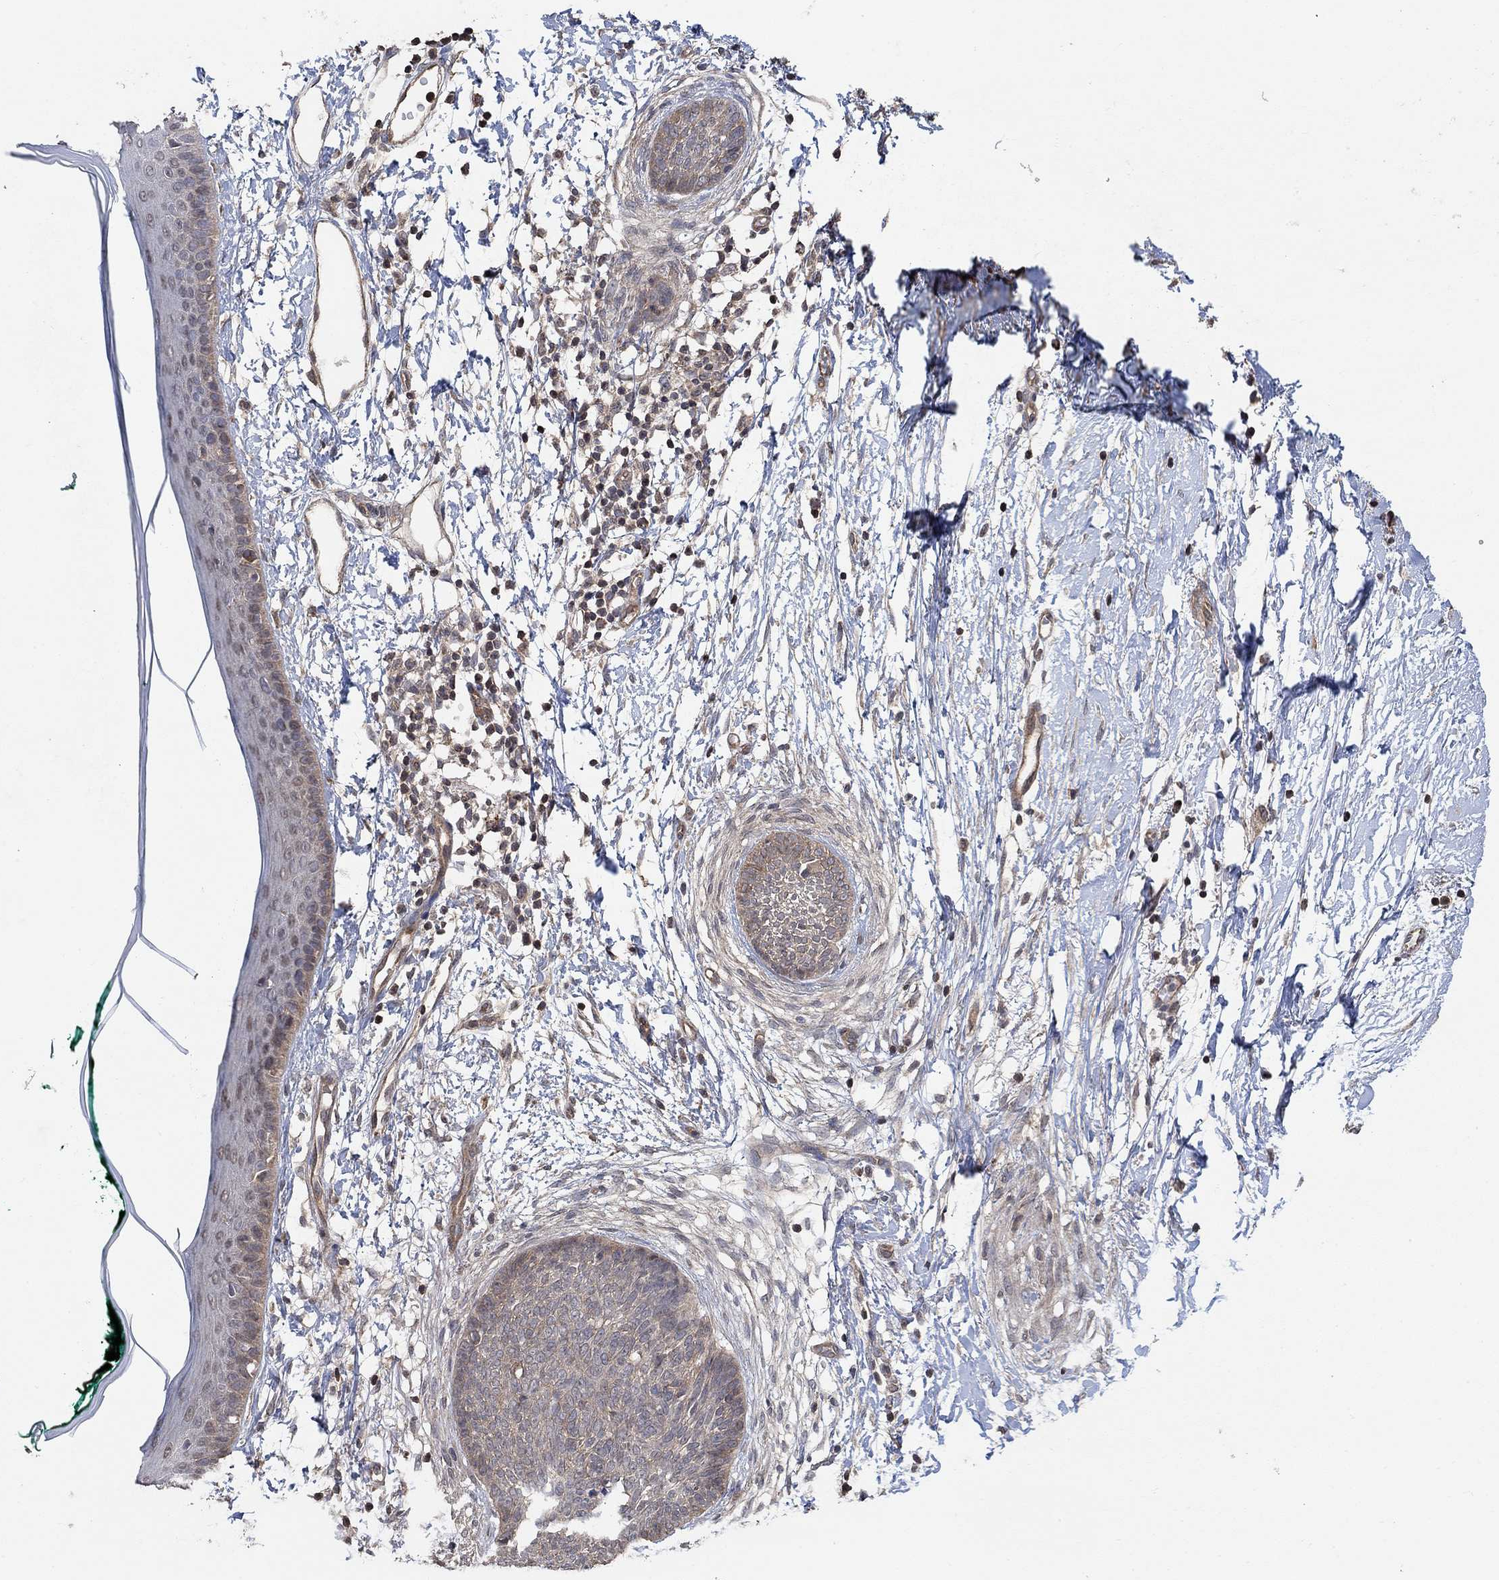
{"staining": {"intensity": "weak", "quantity": "25%-75%", "location": "cytoplasmic/membranous"}, "tissue": "skin cancer", "cell_type": "Tumor cells", "image_type": "cancer", "snomed": [{"axis": "morphology", "description": "Normal tissue, NOS"}, {"axis": "morphology", "description": "Basal cell carcinoma"}, {"axis": "topography", "description": "Skin"}], "caption": "A brown stain shows weak cytoplasmic/membranous expression of a protein in skin cancer tumor cells.", "gene": "UNC5B", "patient": {"sex": "male", "age": 84}}